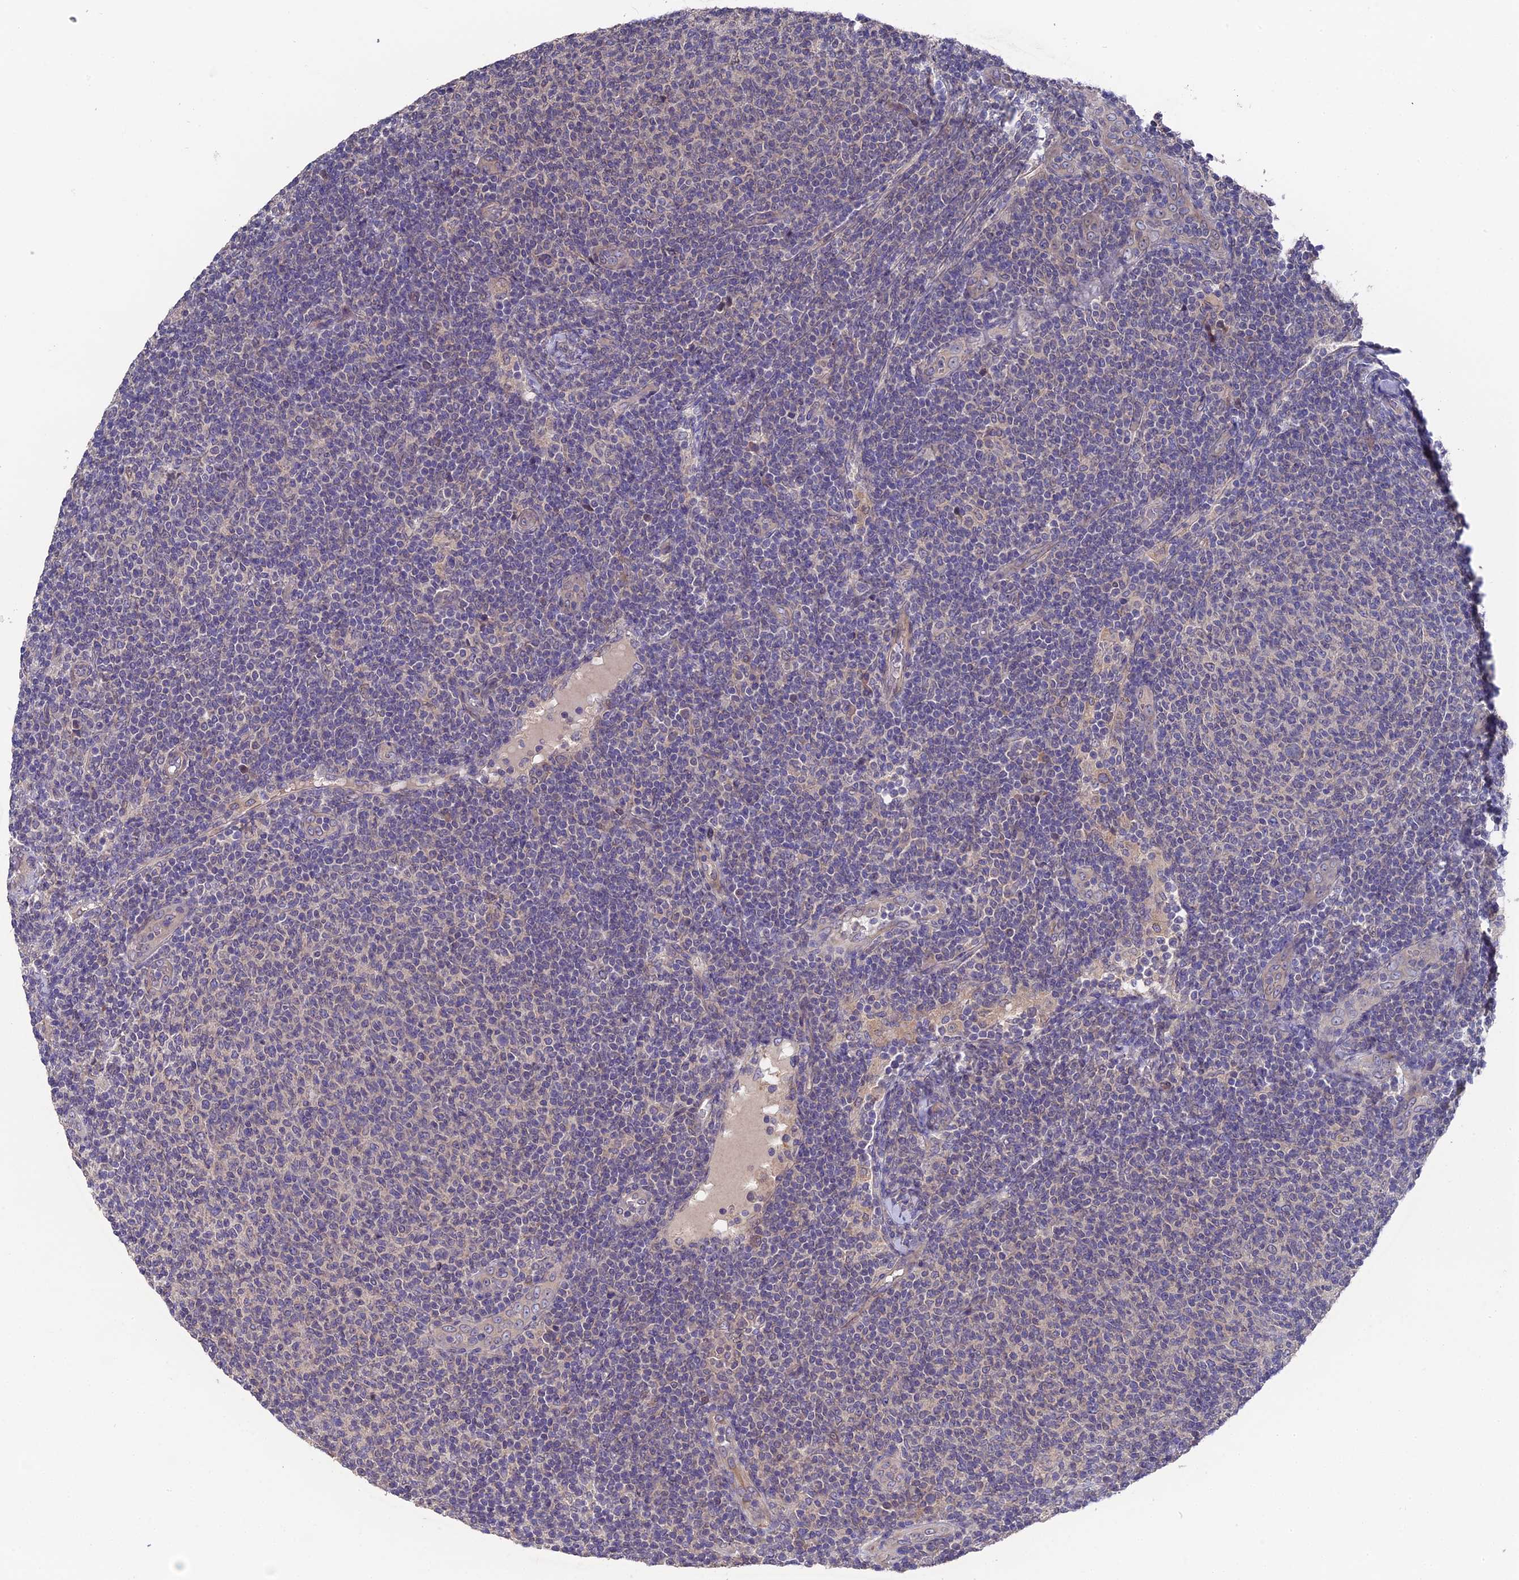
{"staining": {"intensity": "weak", "quantity": "25%-75%", "location": "cytoplasmic/membranous"}, "tissue": "lymphoma", "cell_type": "Tumor cells", "image_type": "cancer", "snomed": [{"axis": "morphology", "description": "Malignant lymphoma, non-Hodgkin's type, Low grade"}, {"axis": "topography", "description": "Lymph node"}], "caption": "Immunohistochemistry (IHC) histopathology image of human lymphoma stained for a protein (brown), which shows low levels of weak cytoplasmic/membranous positivity in about 25%-75% of tumor cells.", "gene": "ZCCHC2", "patient": {"sex": "male", "age": 66}}